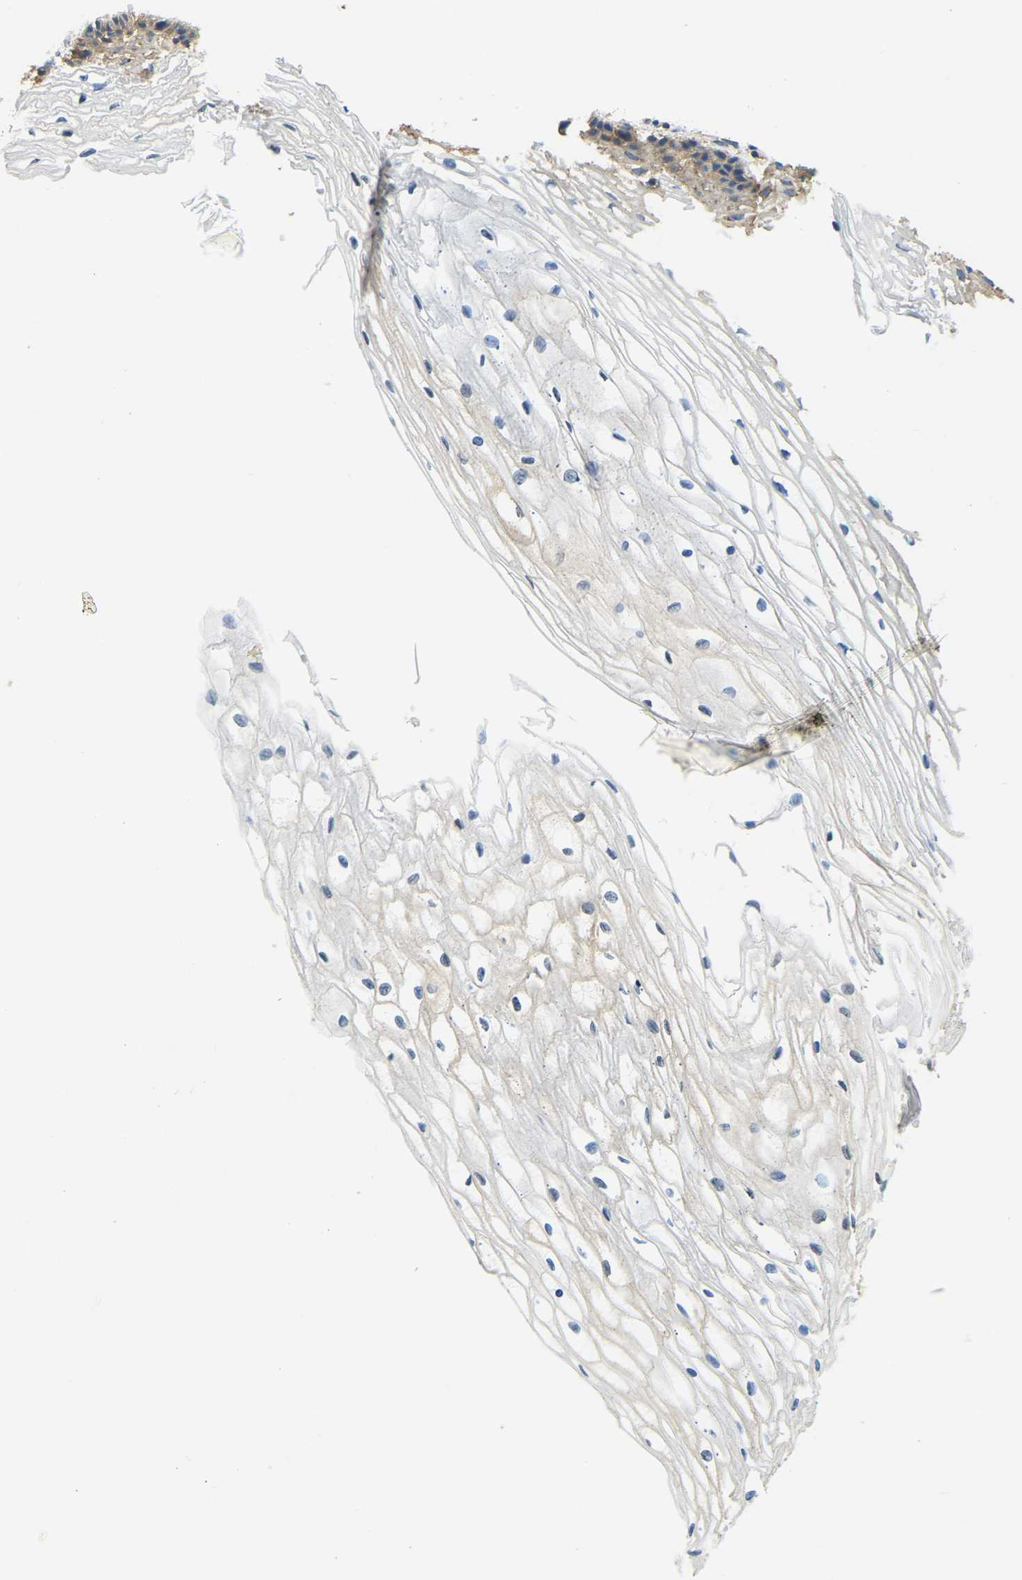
{"staining": {"intensity": "moderate", "quantity": ">75%", "location": "cytoplasmic/membranous"}, "tissue": "cervix", "cell_type": "Glandular cells", "image_type": "normal", "snomed": [{"axis": "morphology", "description": "Normal tissue, NOS"}, {"axis": "topography", "description": "Cervix"}], "caption": "This micrograph exhibits immunohistochemistry (IHC) staining of normal cervix, with medium moderate cytoplasmic/membranous staining in about >75% of glandular cells.", "gene": "AHNAK", "patient": {"sex": "female", "age": 77}}